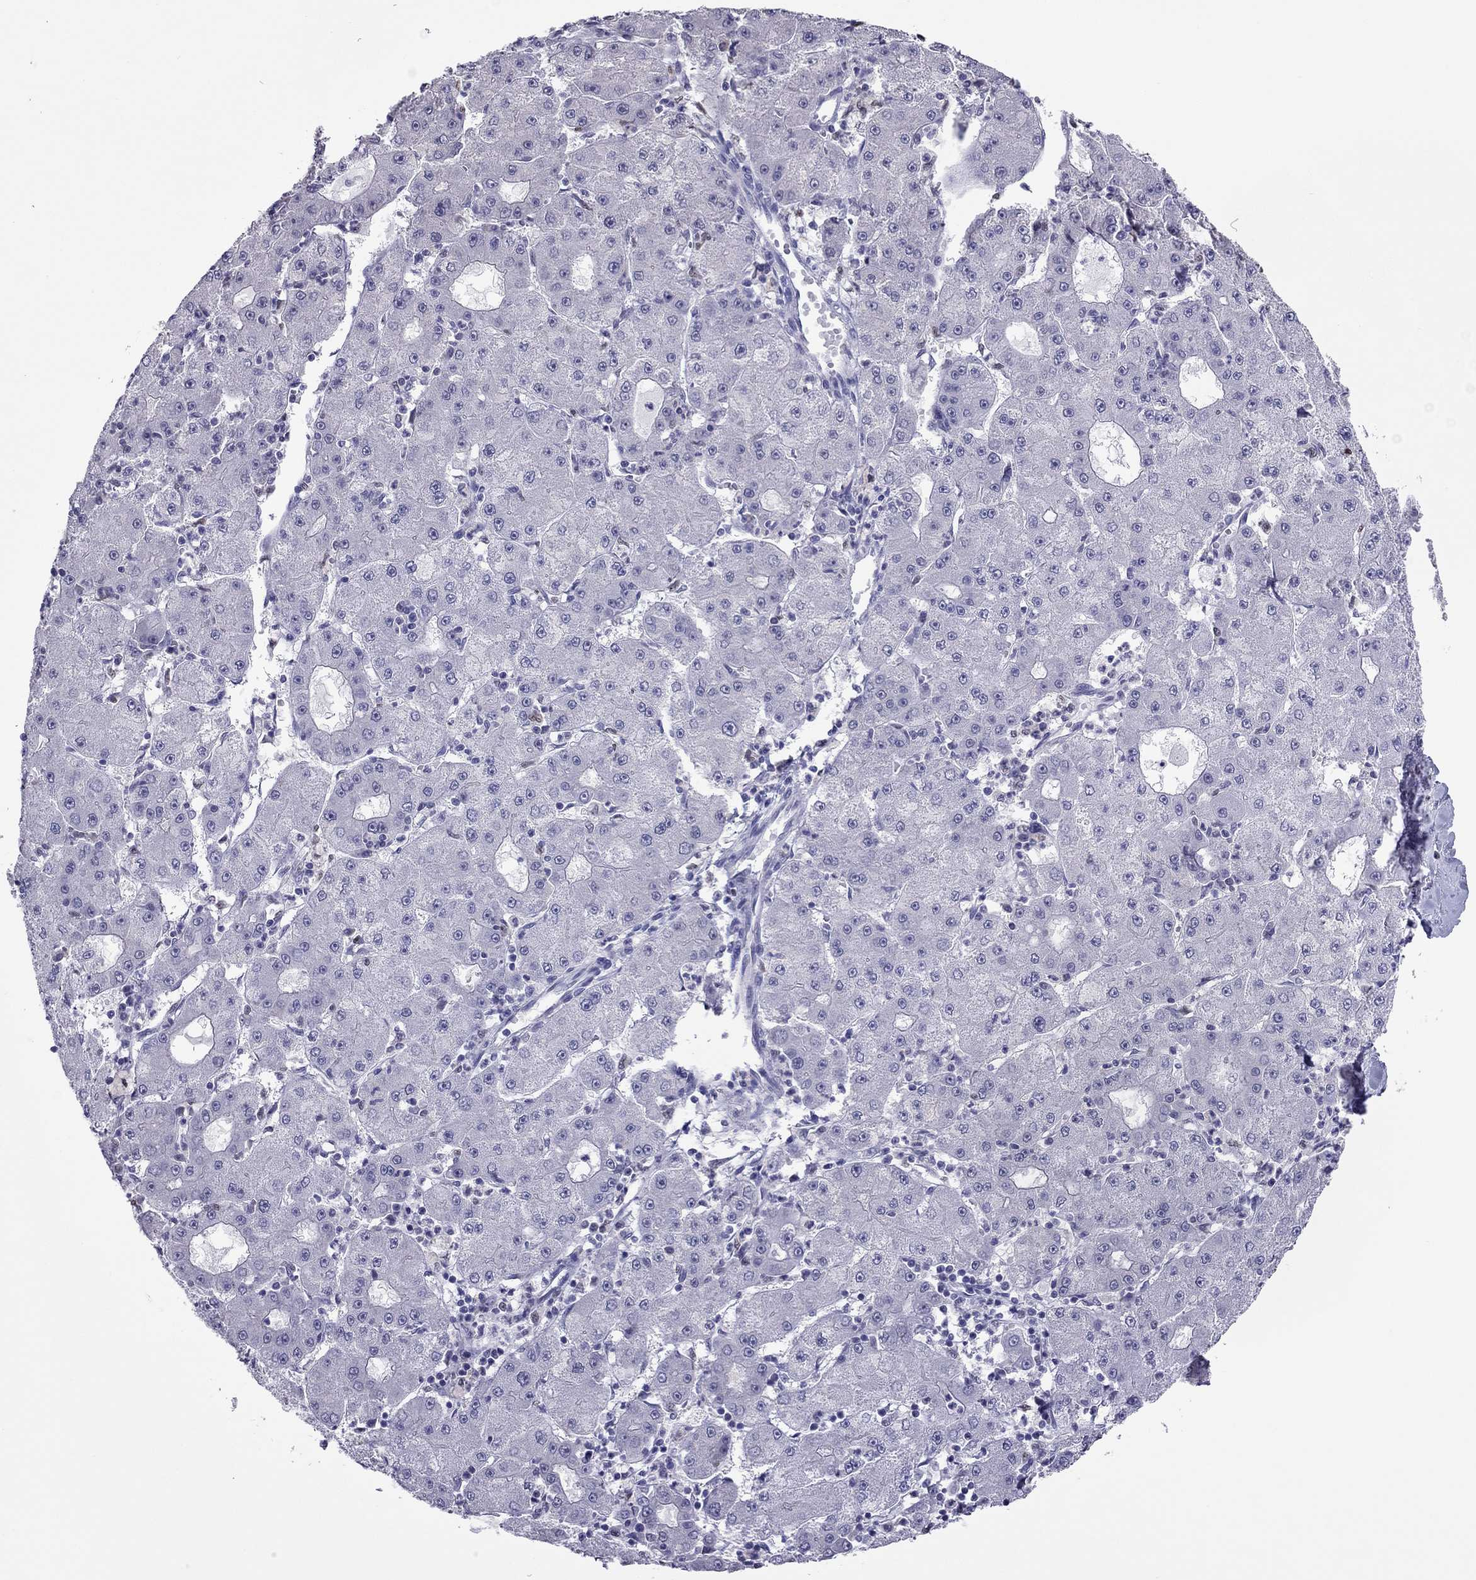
{"staining": {"intensity": "negative", "quantity": "none", "location": "none"}, "tissue": "liver cancer", "cell_type": "Tumor cells", "image_type": "cancer", "snomed": [{"axis": "morphology", "description": "Carcinoma, Hepatocellular, NOS"}, {"axis": "topography", "description": "Liver"}], "caption": "This is an IHC photomicrograph of liver cancer. There is no expression in tumor cells.", "gene": "SPINT3", "patient": {"sex": "male", "age": 73}}